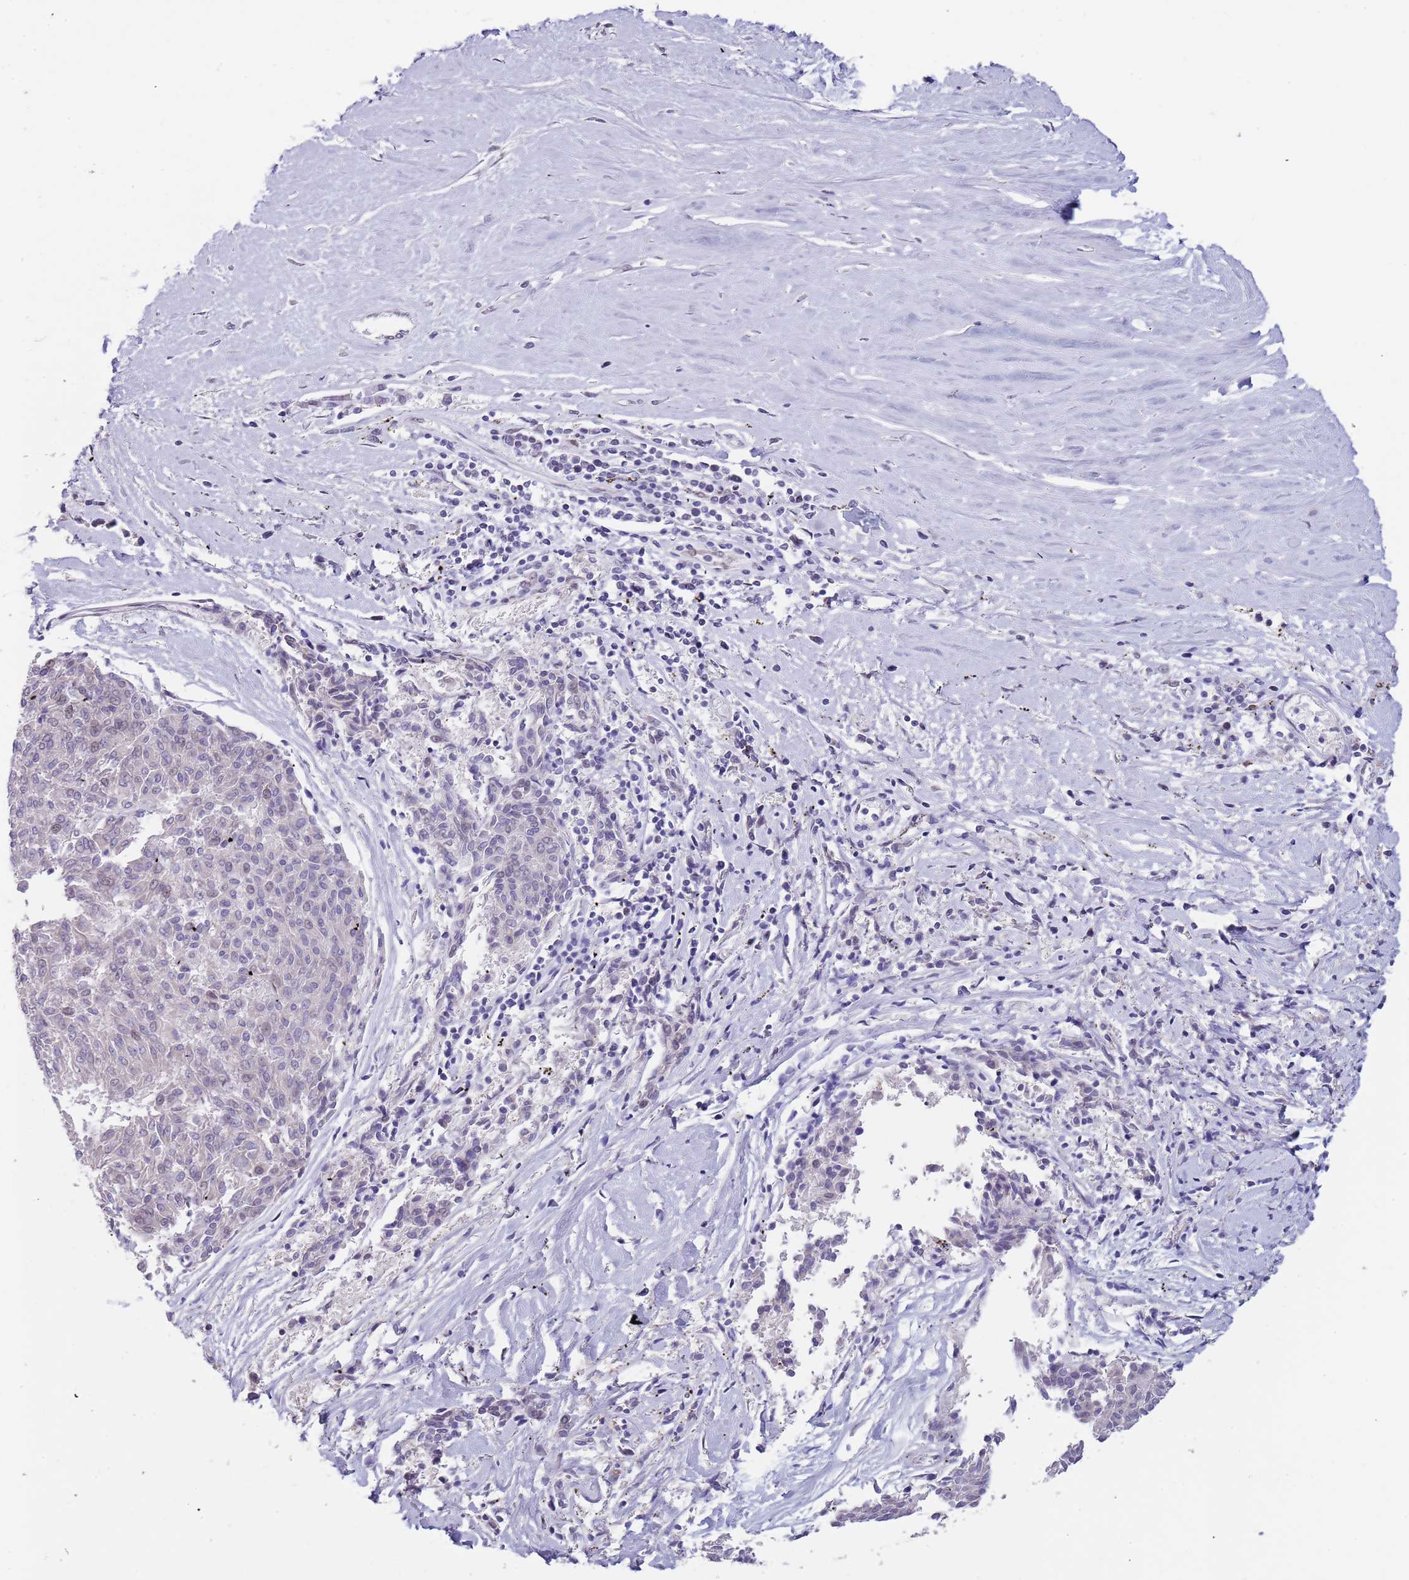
{"staining": {"intensity": "negative", "quantity": "none", "location": "none"}, "tissue": "melanoma", "cell_type": "Tumor cells", "image_type": "cancer", "snomed": [{"axis": "morphology", "description": "Malignant melanoma, NOS"}, {"axis": "topography", "description": "Skin"}], "caption": "Melanoma was stained to show a protein in brown. There is no significant expression in tumor cells.", "gene": "KLHDC2", "patient": {"sex": "female", "age": 72}}